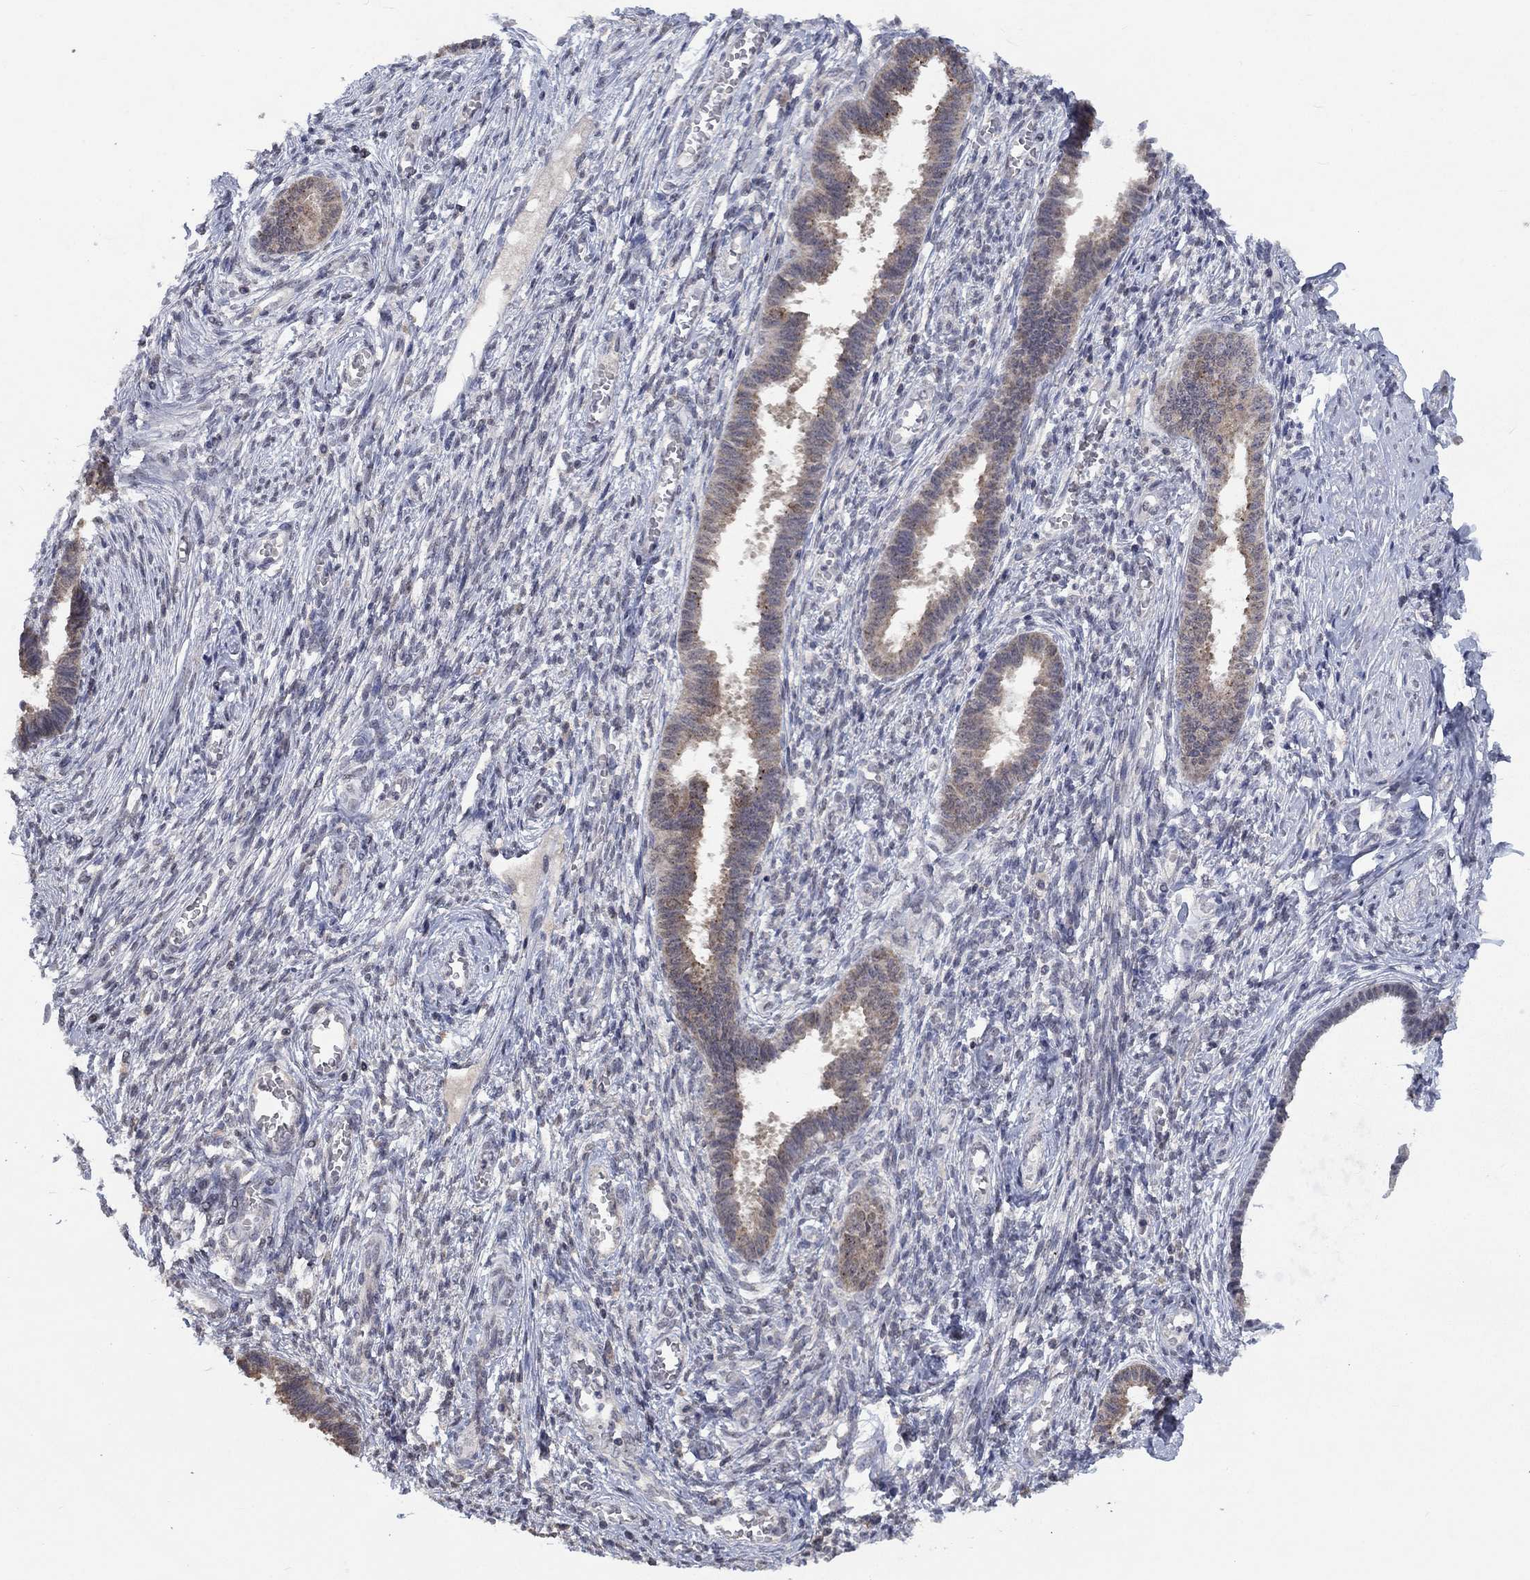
{"staining": {"intensity": "negative", "quantity": "none", "location": "none"}, "tissue": "endometrium", "cell_type": "Cells in endometrial stroma", "image_type": "normal", "snomed": [{"axis": "morphology", "description": "Normal tissue, NOS"}, {"axis": "topography", "description": "Cervix"}, {"axis": "topography", "description": "Endometrium"}], "caption": "Immunohistochemical staining of unremarkable endometrium exhibits no significant positivity in cells in endometrial stroma. (IHC, brightfield microscopy, high magnification).", "gene": "SPATA33", "patient": {"sex": "female", "age": 37}}